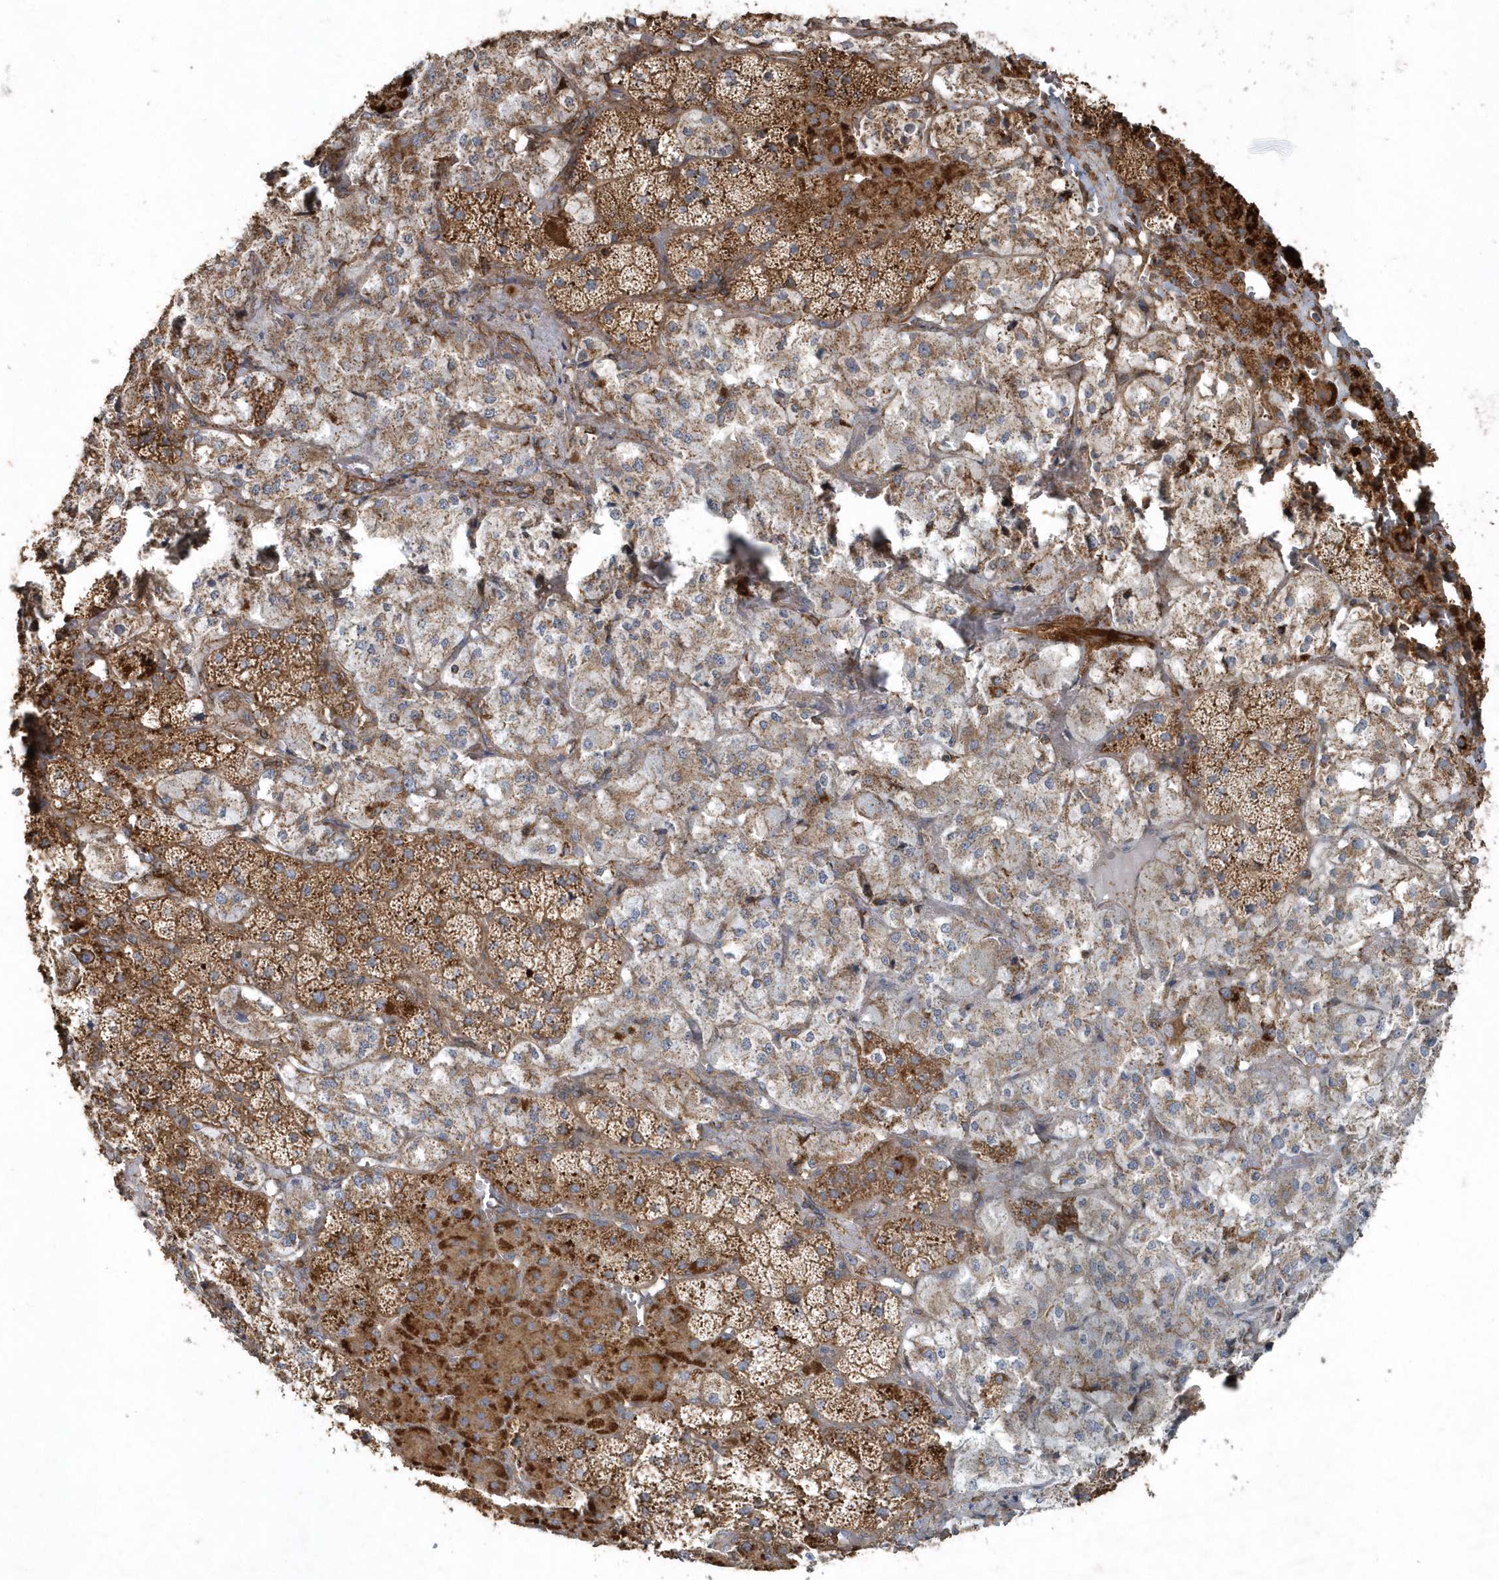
{"staining": {"intensity": "strong", "quantity": ">75%", "location": "cytoplasmic/membranous"}, "tissue": "adrenal gland", "cell_type": "Glandular cells", "image_type": "normal", "snomed": [{"axis": "morphology", "description": "Normal tissue, NOS"}, {"axis": "topography", "description": "Adrenal gland"}], "caption": "Strong cytoplasmic/membranous positivity is appreciated in about >75% of glandular cells in unremarkable adrenal gland. Ihc stains the protein of interest in brown and the nuclei are stained blue.", "gene": "MMUT", "patient": {"sex": "male", "age": 57}}